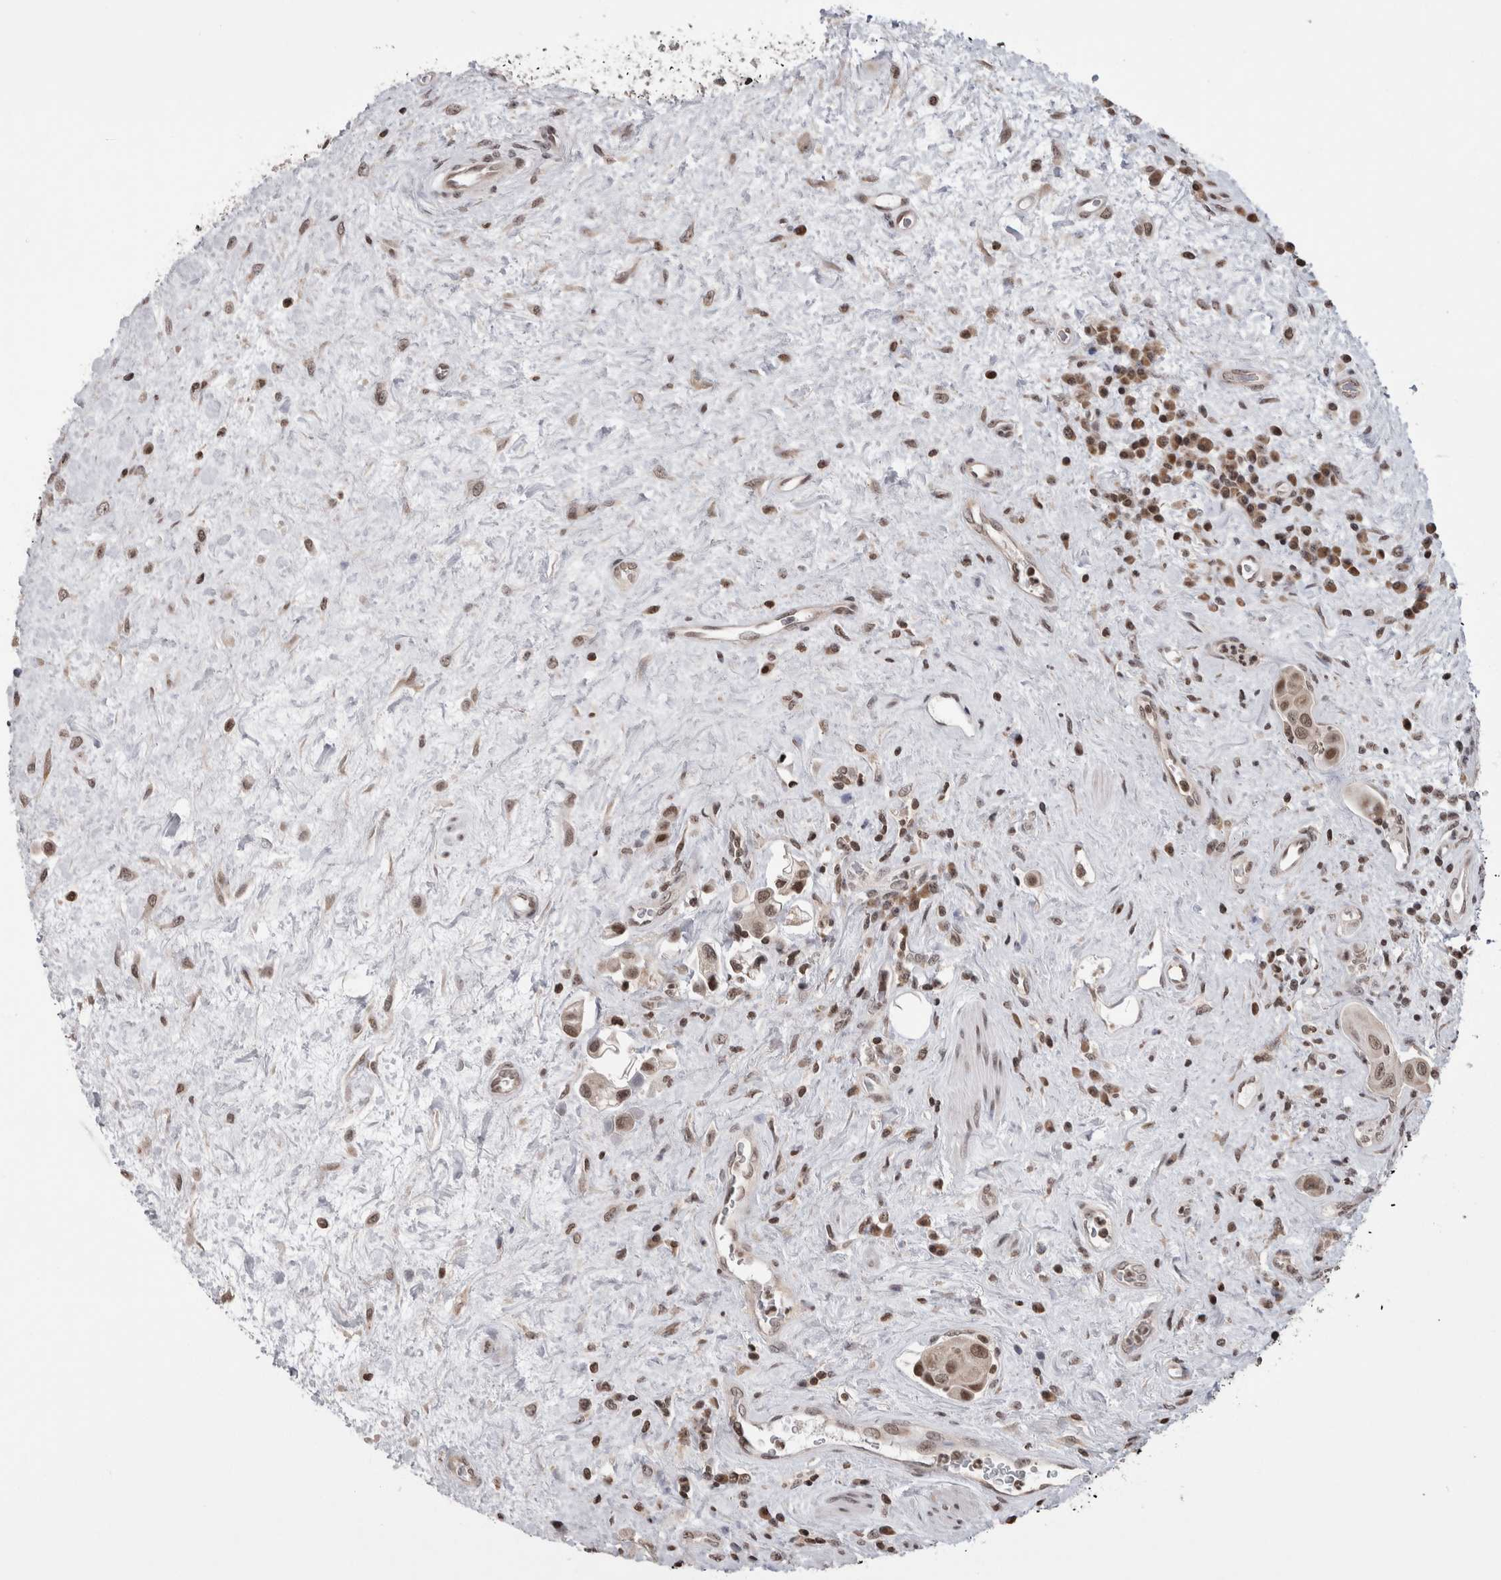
{"staining": {"intensity": "moderate", "quantity": ">75%", "location": "nuclear"}, "tissue": "urothelial cancer", "cell_type": "Tumor cells", "image_type": "cancer", "snomed": [{"axis": "morphology", "description": "Urothelial carcinoma, High grade"}, {"axis": "topography", "description": "Urinary bladder"}], "caption": "Protein positivity by IHC shows moderate nuclear expression in about >75% of tumor cells in urothelial cancer. (DAB (3,3'-diaminobenzidine) IHC with brightfield microscopy, high magnification).", "gene": "ZBTB11", "patient": {"sex": "male", "age": 50}}